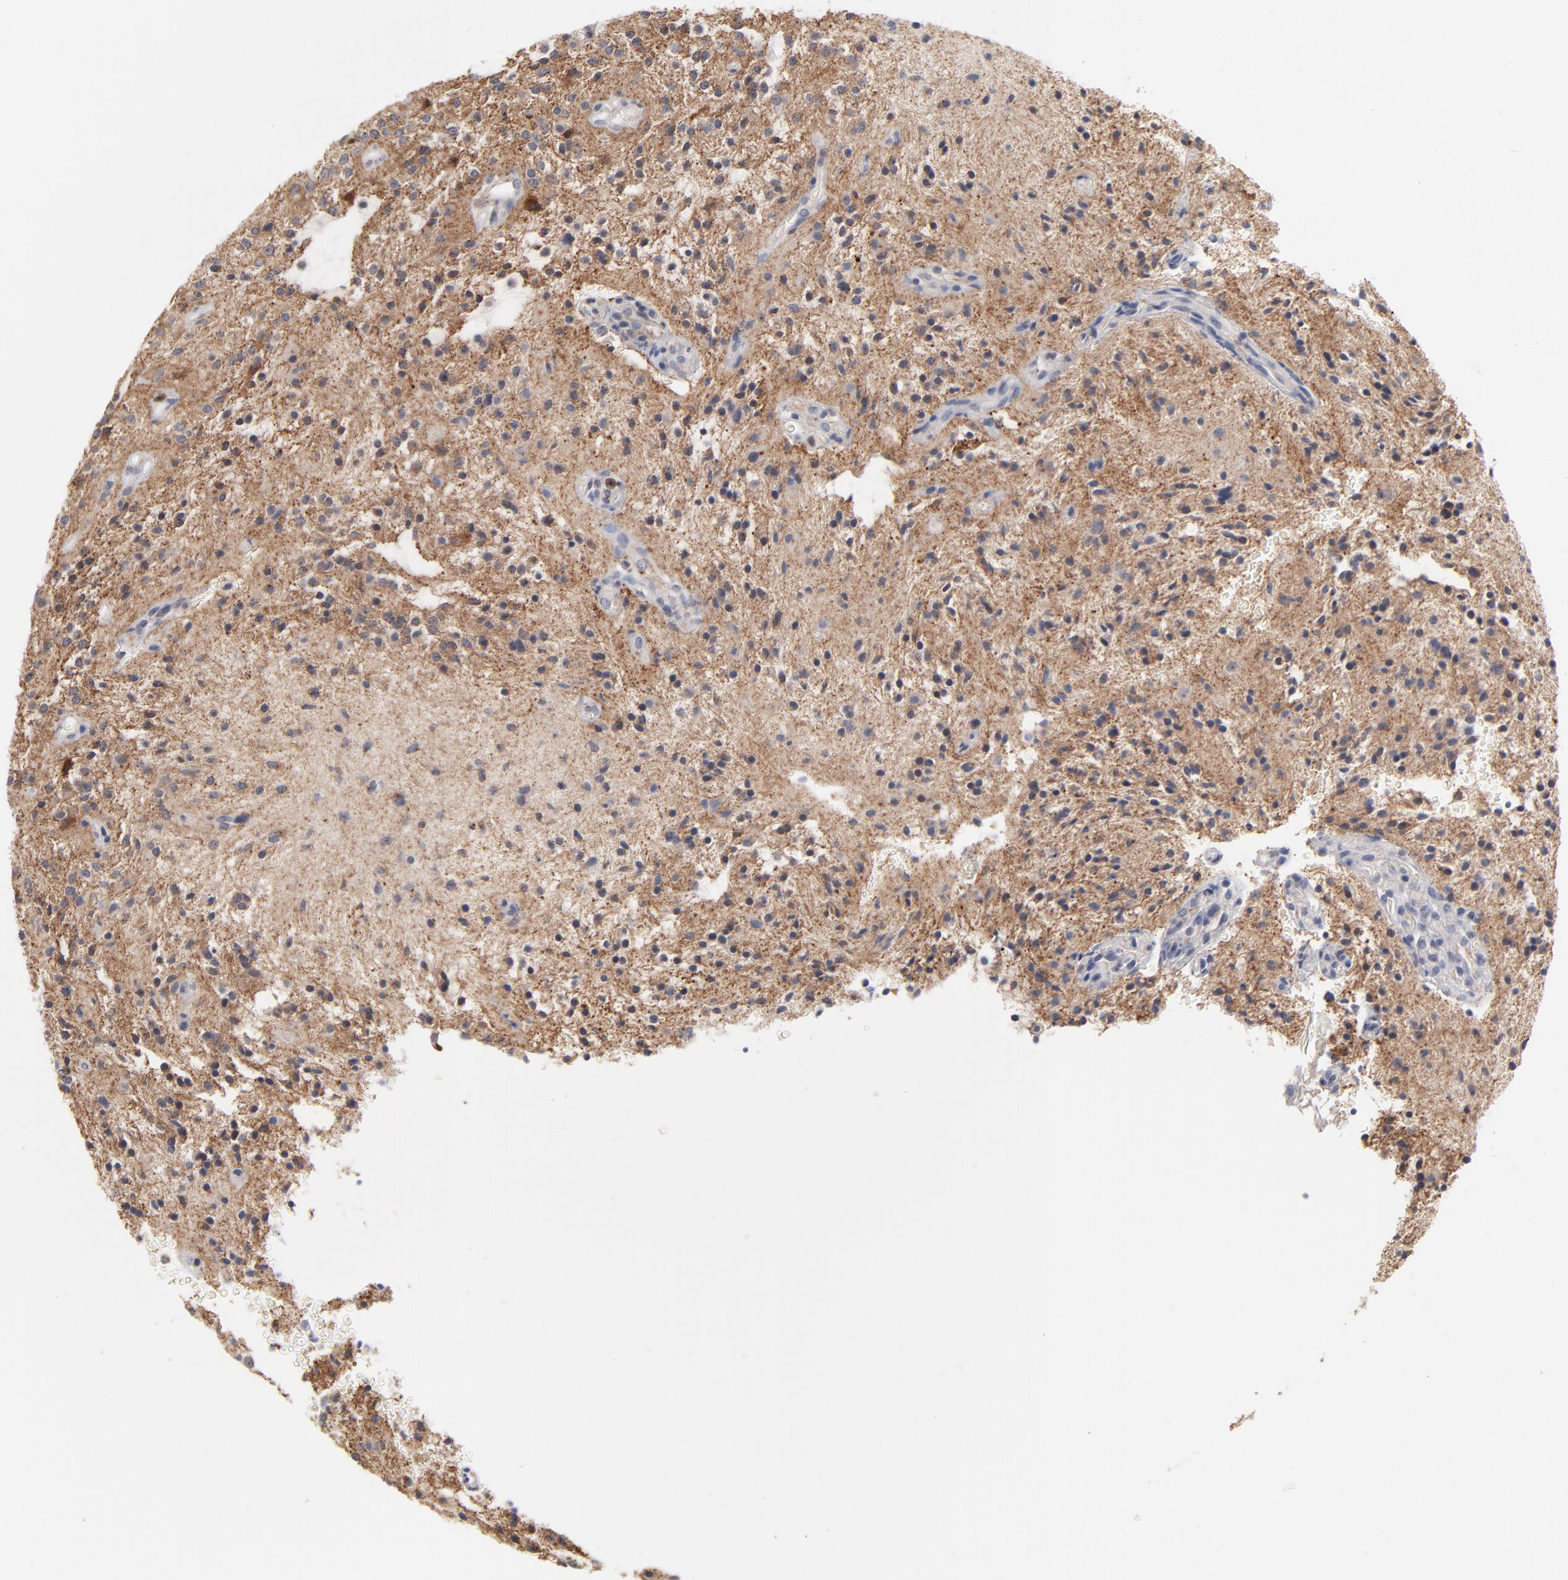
{"staining": {"intensity": "moderate", "quantity": "<25%", "location": "cytoplasmic/membranous"}, "tissue": "glioma", "cell_type": "Tumor cells", "image_type": "cancer", "snomed": [{"axis": "morphology", "description": "Glioma, malignant, NOS"}, {"axis": "topography", "description": "Cerebellum"}], "caption": "Glioma (malignant) stained for a protein (brown) displays moderate cytoplasmic/membranous positive expression in approximately <25% of tumor cells.", "gene": "AURKA", "patient": {"sex": "female", "age": 10}}